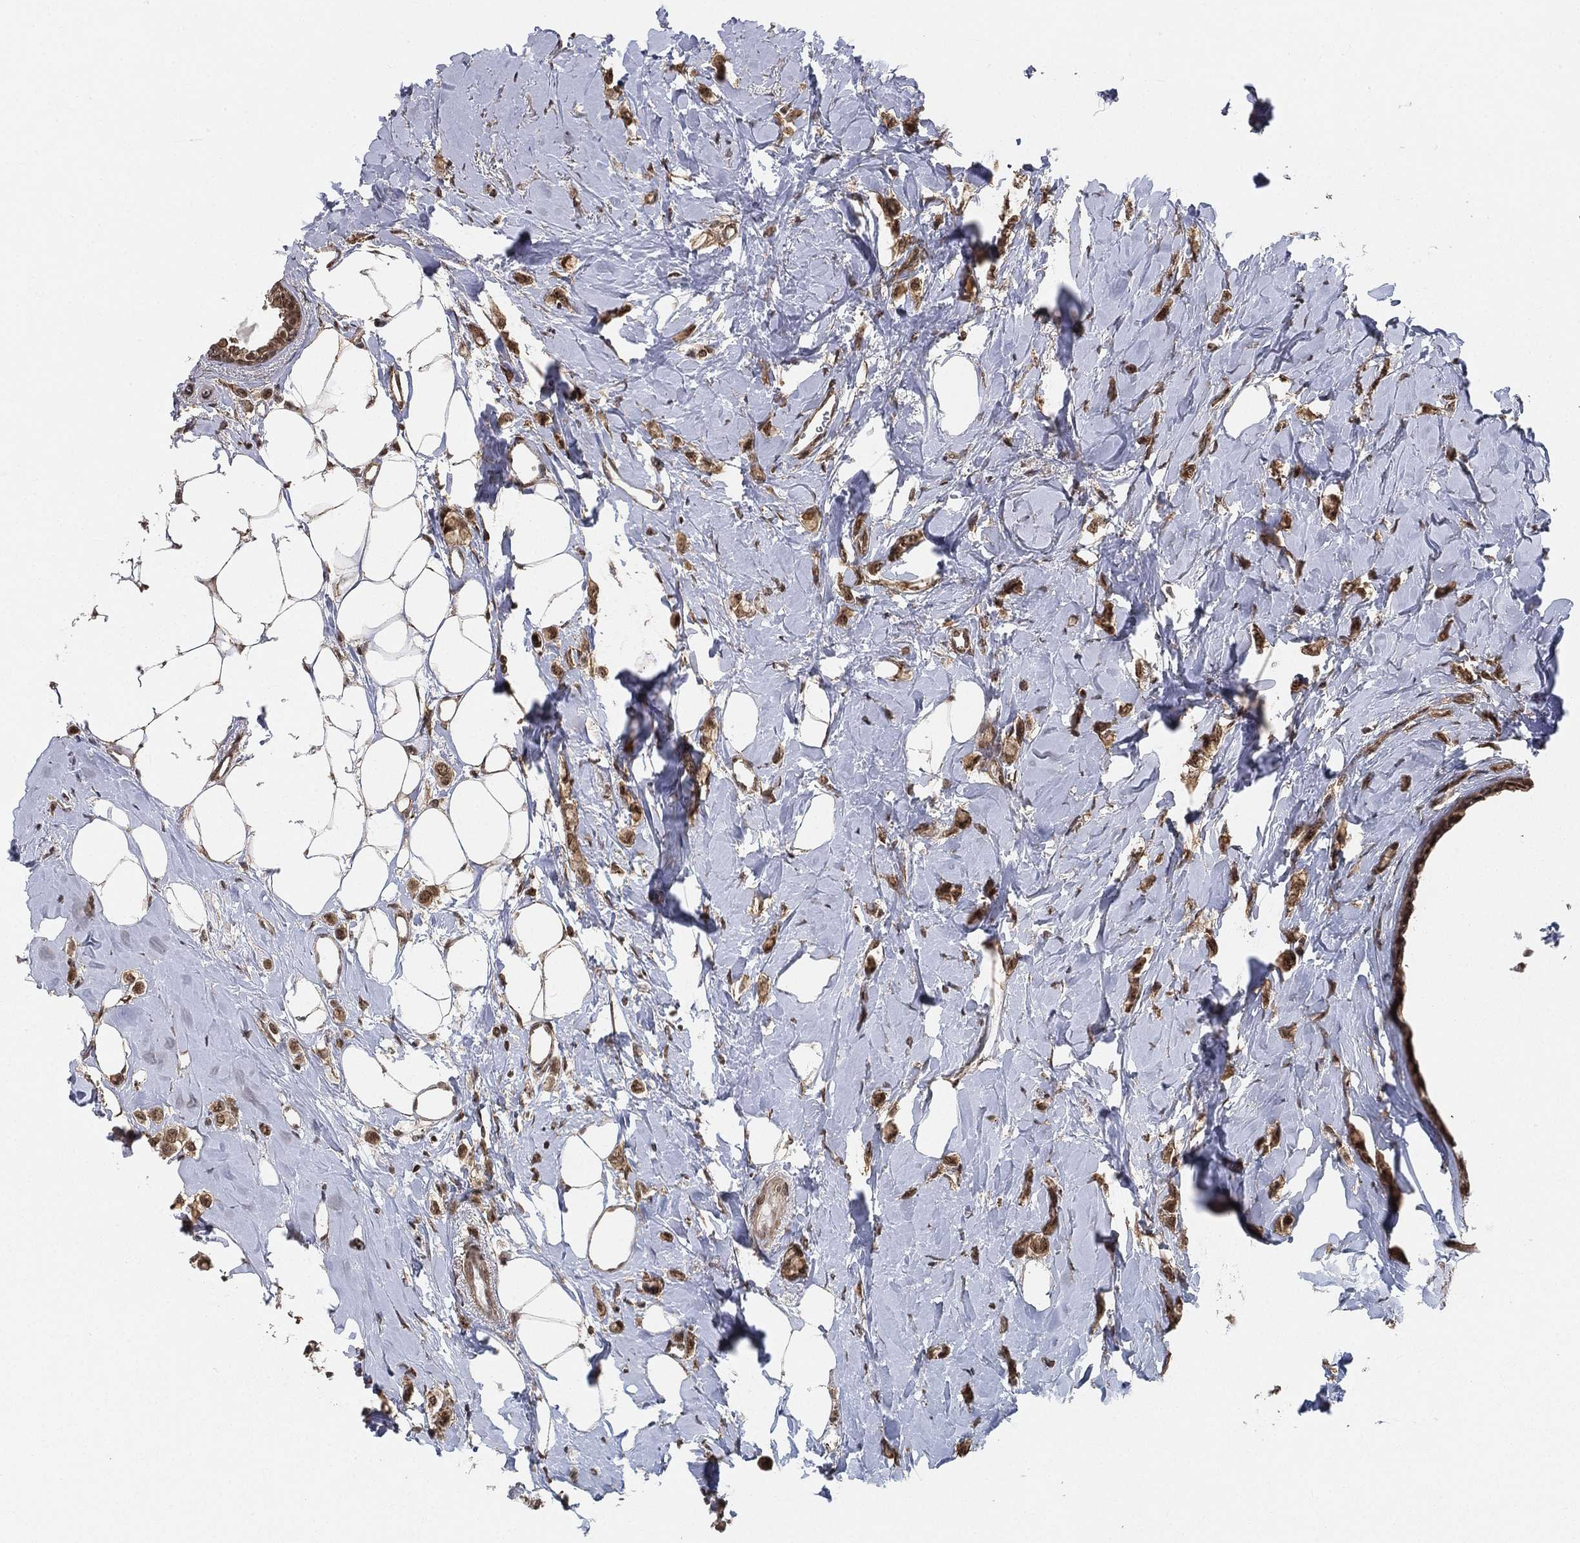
{"staining": {"intensity": "strong", "quantity": ">75%", "location": "nuclear"}, "tissue": "breast cancer", "cell_type": "Tumor cells", "image_type": "cancer", "snomed": [{"axis": "morphology", "description": "Lobular carcinoma"}, {"axis": "topography", "description": "Breast"}], "caption": "There is high levels of strong nuclear positivity in tumor cells of breast cancer (lobular carcinoma), as demonstrated by immunohistochemical staining (brown color).", "gene": "RSRC2", "patient": {"sex": "female", "age": 66}}